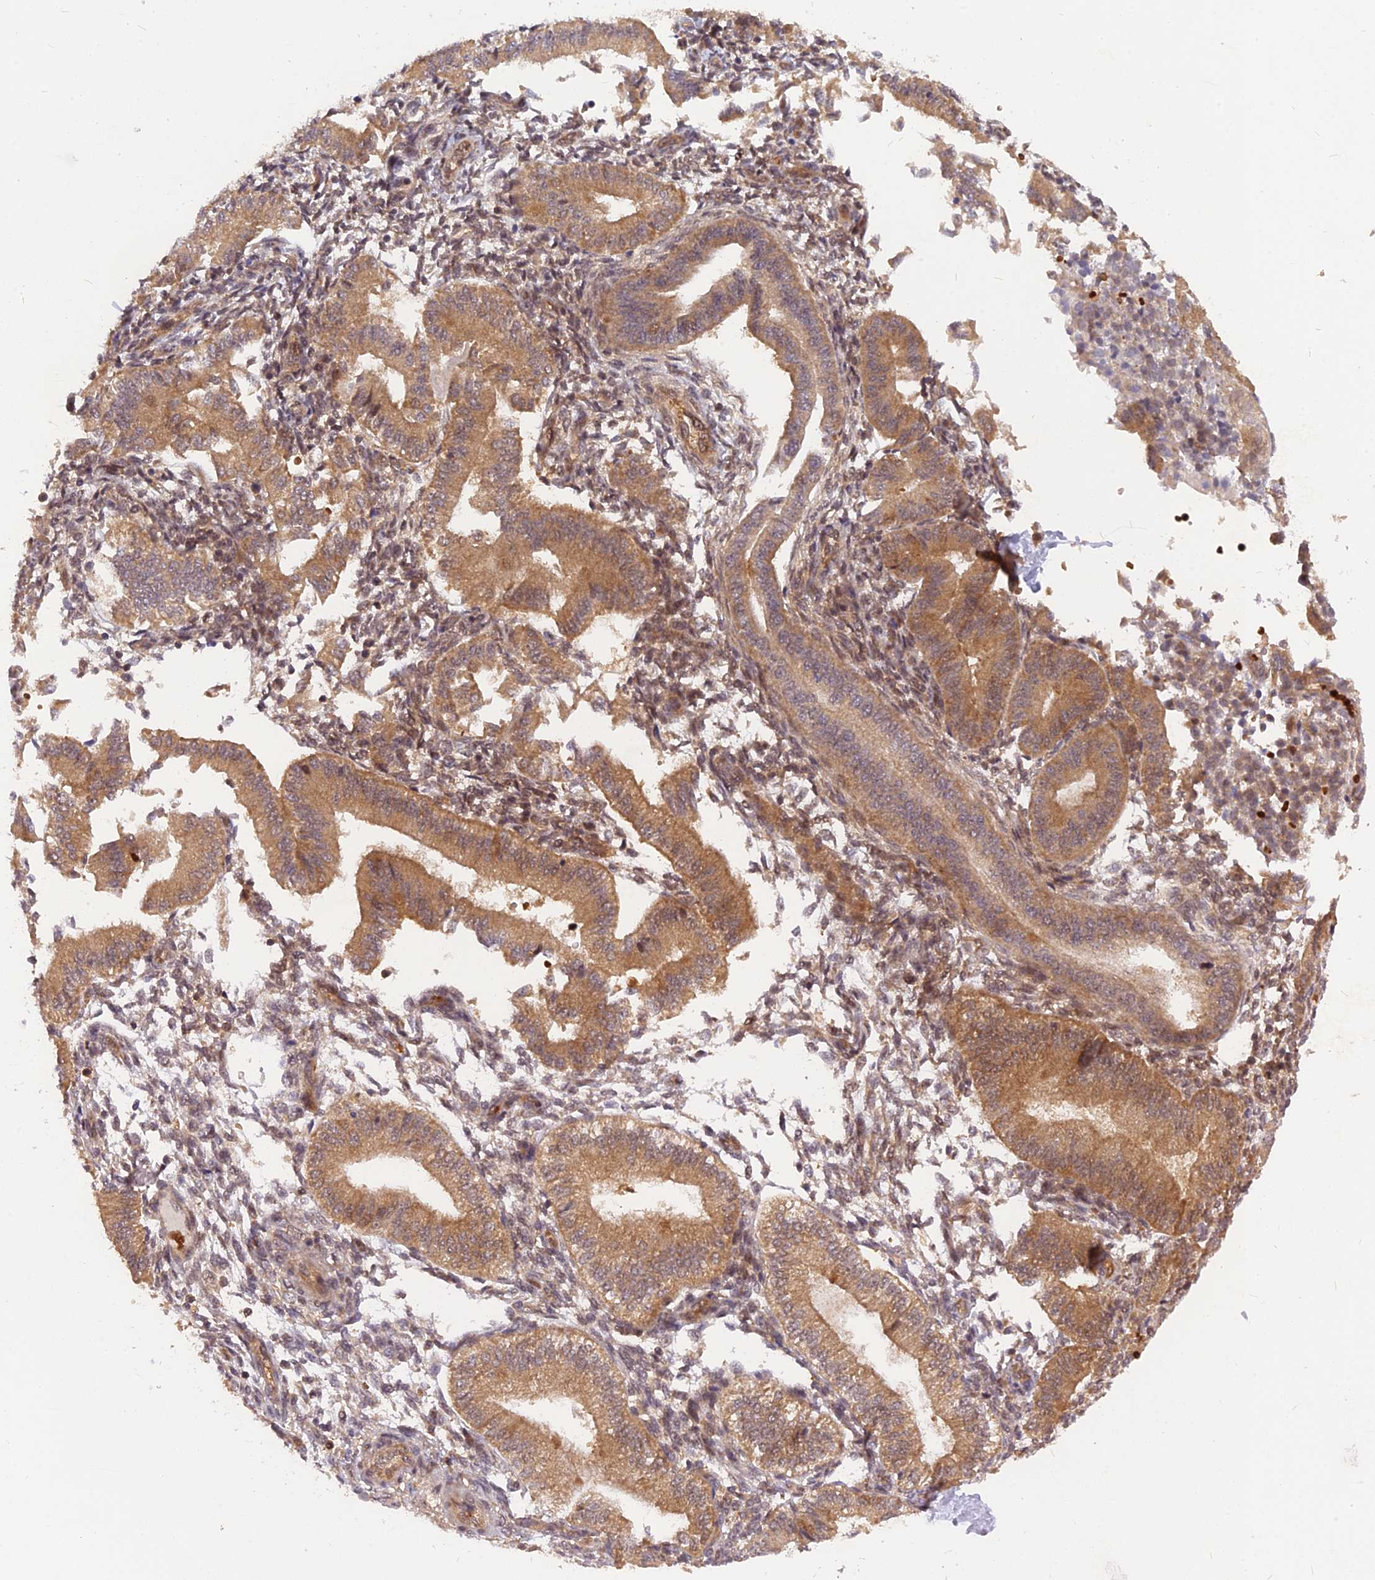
{"staining": {"intensity": "moderate", "quantity": "25%-75%", "location": "cytoplasmic/membranous"}, "tissue": "endometrium", "cell_type": "Cells in endometrial stroma", "image_type": "normal", "snomed": [{"axis": "morphology", "description": "Normal tissue, NOS"}, {"axis": "topography", "description": "Endometrium"}], "caption": "The photomicrograph reveals a brown stain indicating the presence of a protein in the cytoplasmic/membranous of cells in endometrial stroma in endometrium. (brown staining indicates protein expression, while blue staining denotes nuclei).", "gene": "ARL2BP", "patient": {"sex": "female", "age": 39}}